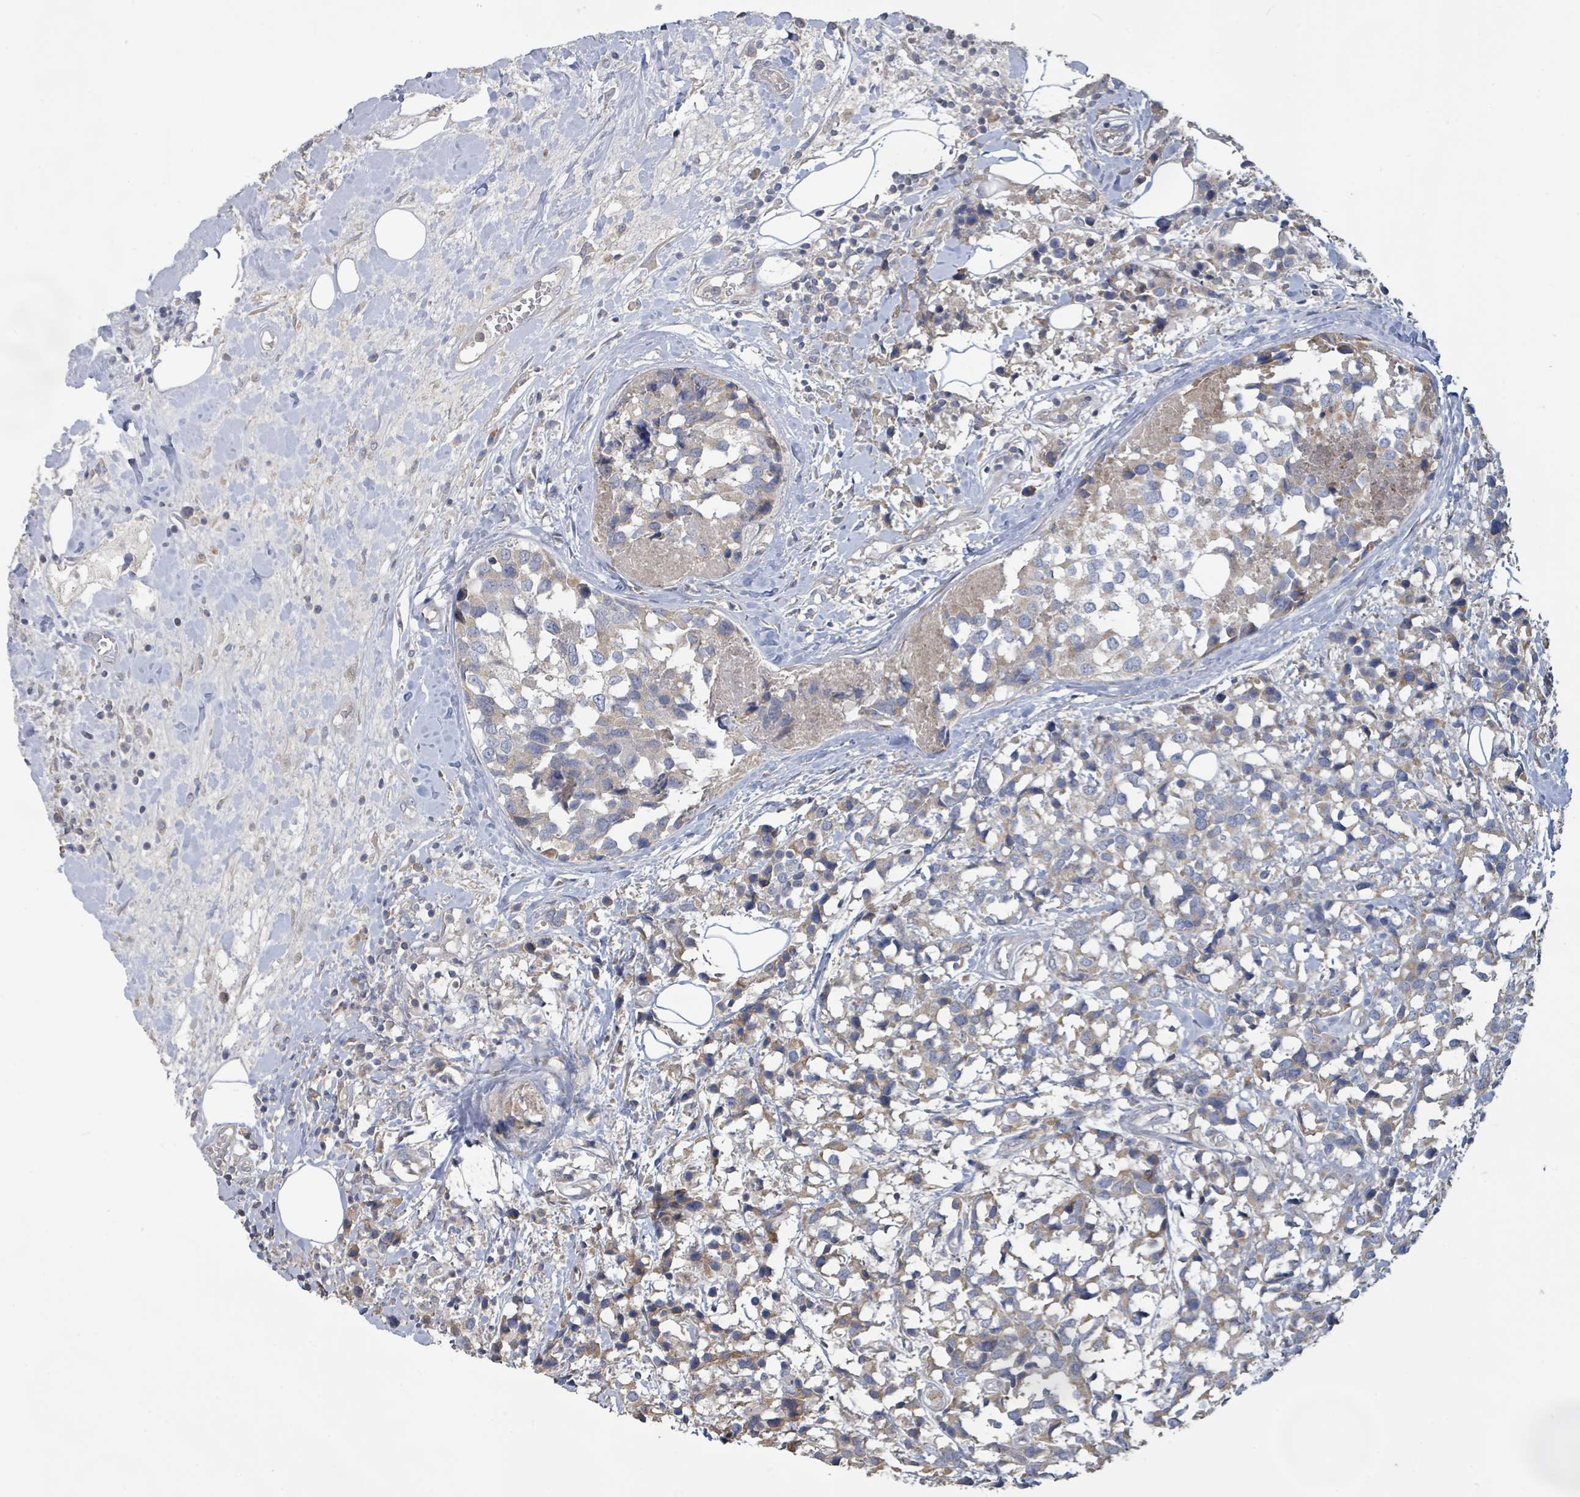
{"staining": {"intensity": "weak", "quantity": "<25%", "location": "cytoplasmic/membranous"}, "tissue": "breast cancer", "cell_type": "Tumor cells", "image_type": "cancer", "snomed": [{"axis": "morphology", "description": "Lobular carcinoma"}, {"axis": "topography", "description": "Breast"}], "caption": "Tumor cells show no significant protein expression in lobular carcinoma (breast).", "gene": "KCNS2", "patient": {"sex": "female", "age": 59}}